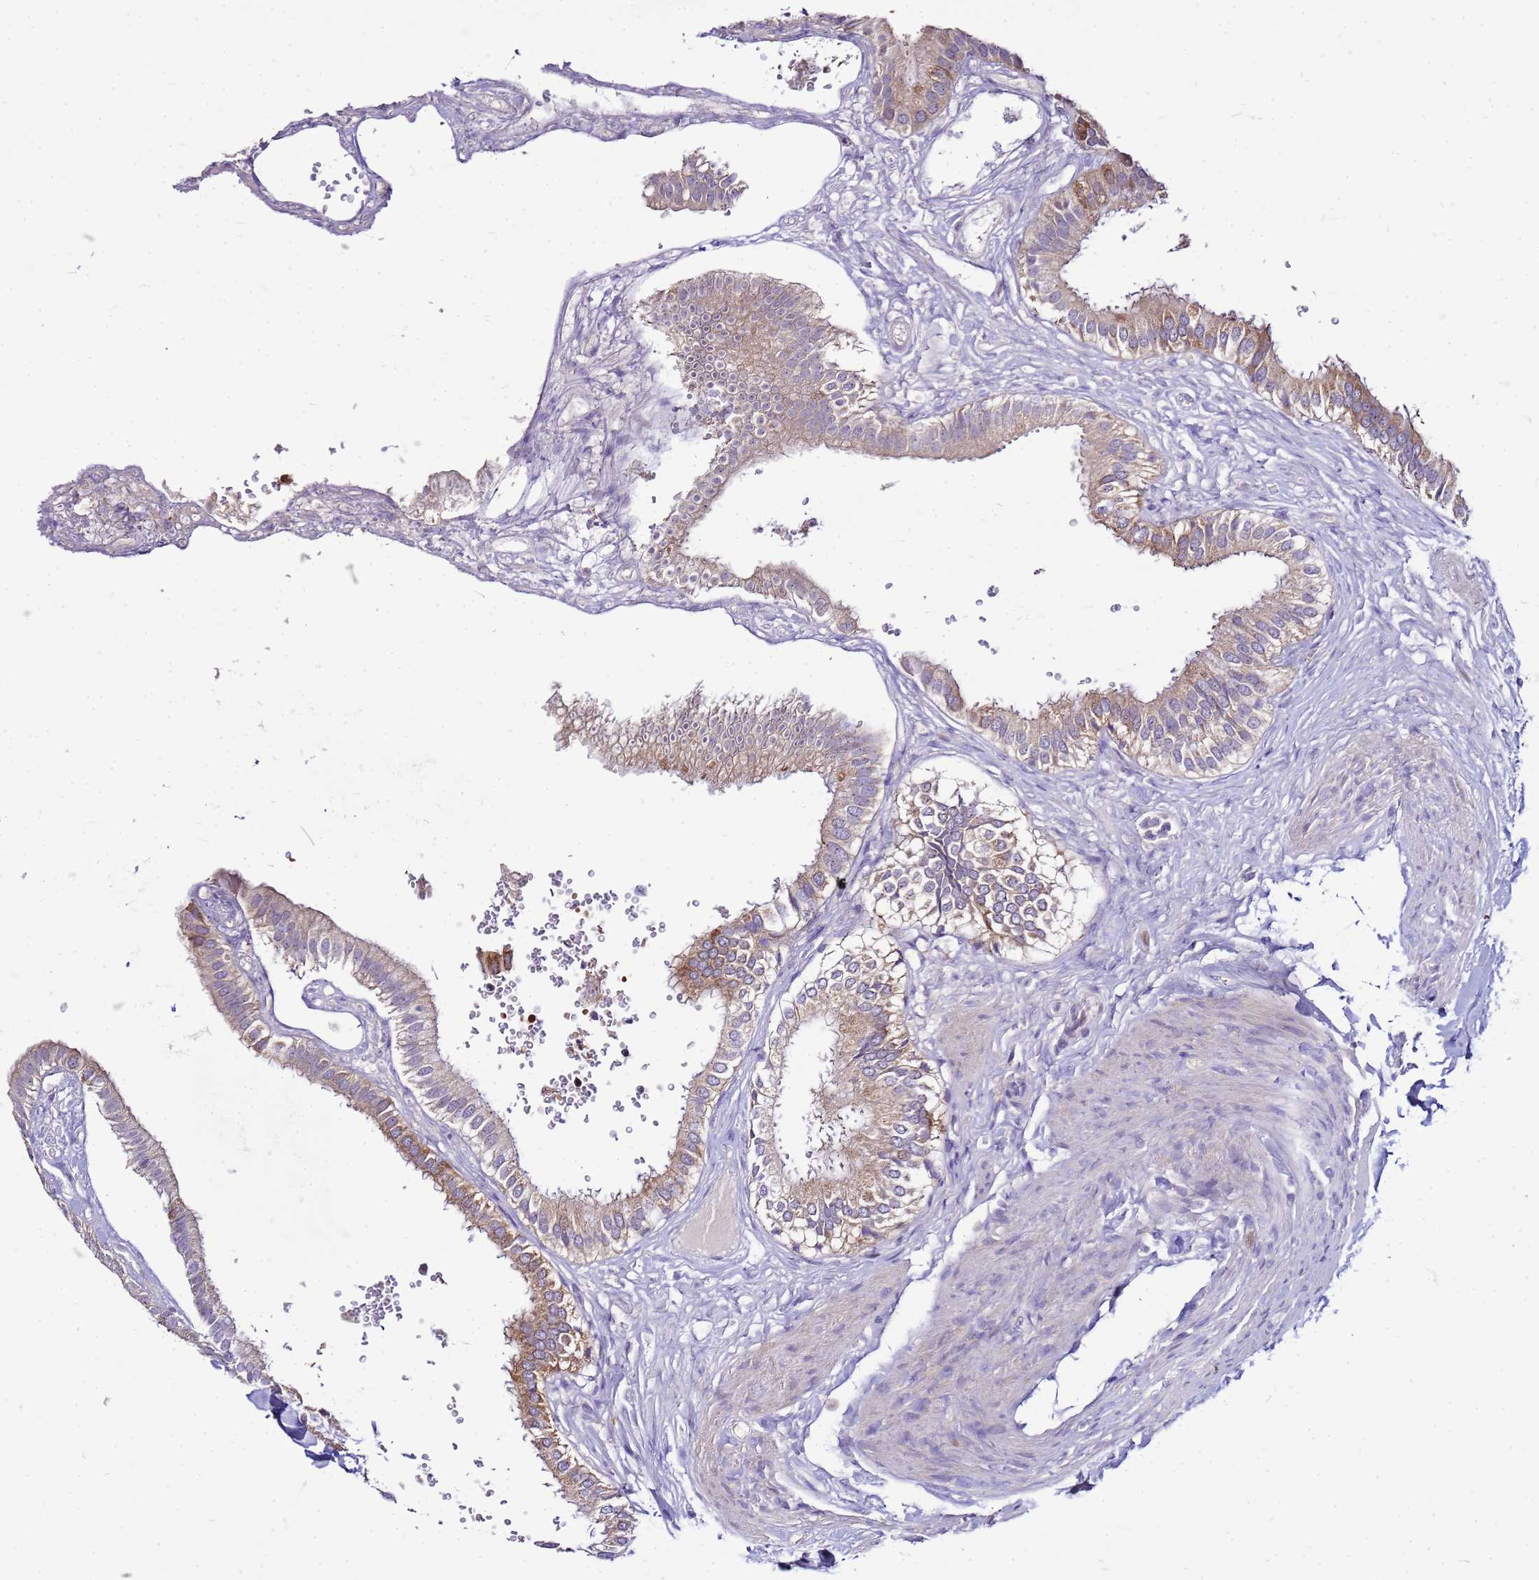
{"staining": {"intensity": "moderate", "quantity": ">75%", "location": "cytoplasmic/membranous"}, "tissue": "gallbladder", "cell_type": "Glandular cells", "image_type": "normal", "snomed": [{"axis": "morphology", "description": "Normal tissue, NOS"}, {"axis": "topography", "description": "Gallbladder"}], "caption": "Immunohistochemistry (IHC) micrograph of unremarkable gallbladder: gallbladder stained using immunohistochemistry (IHC) reveals medium levels of moderate protein expression localized specifically in the cytoplasmic/membranous of glandular cells, appearing as a cytoplasmic/membranous brown color.", "gene": "PKD1", "patient": {"sex": "female", "age": 61}}